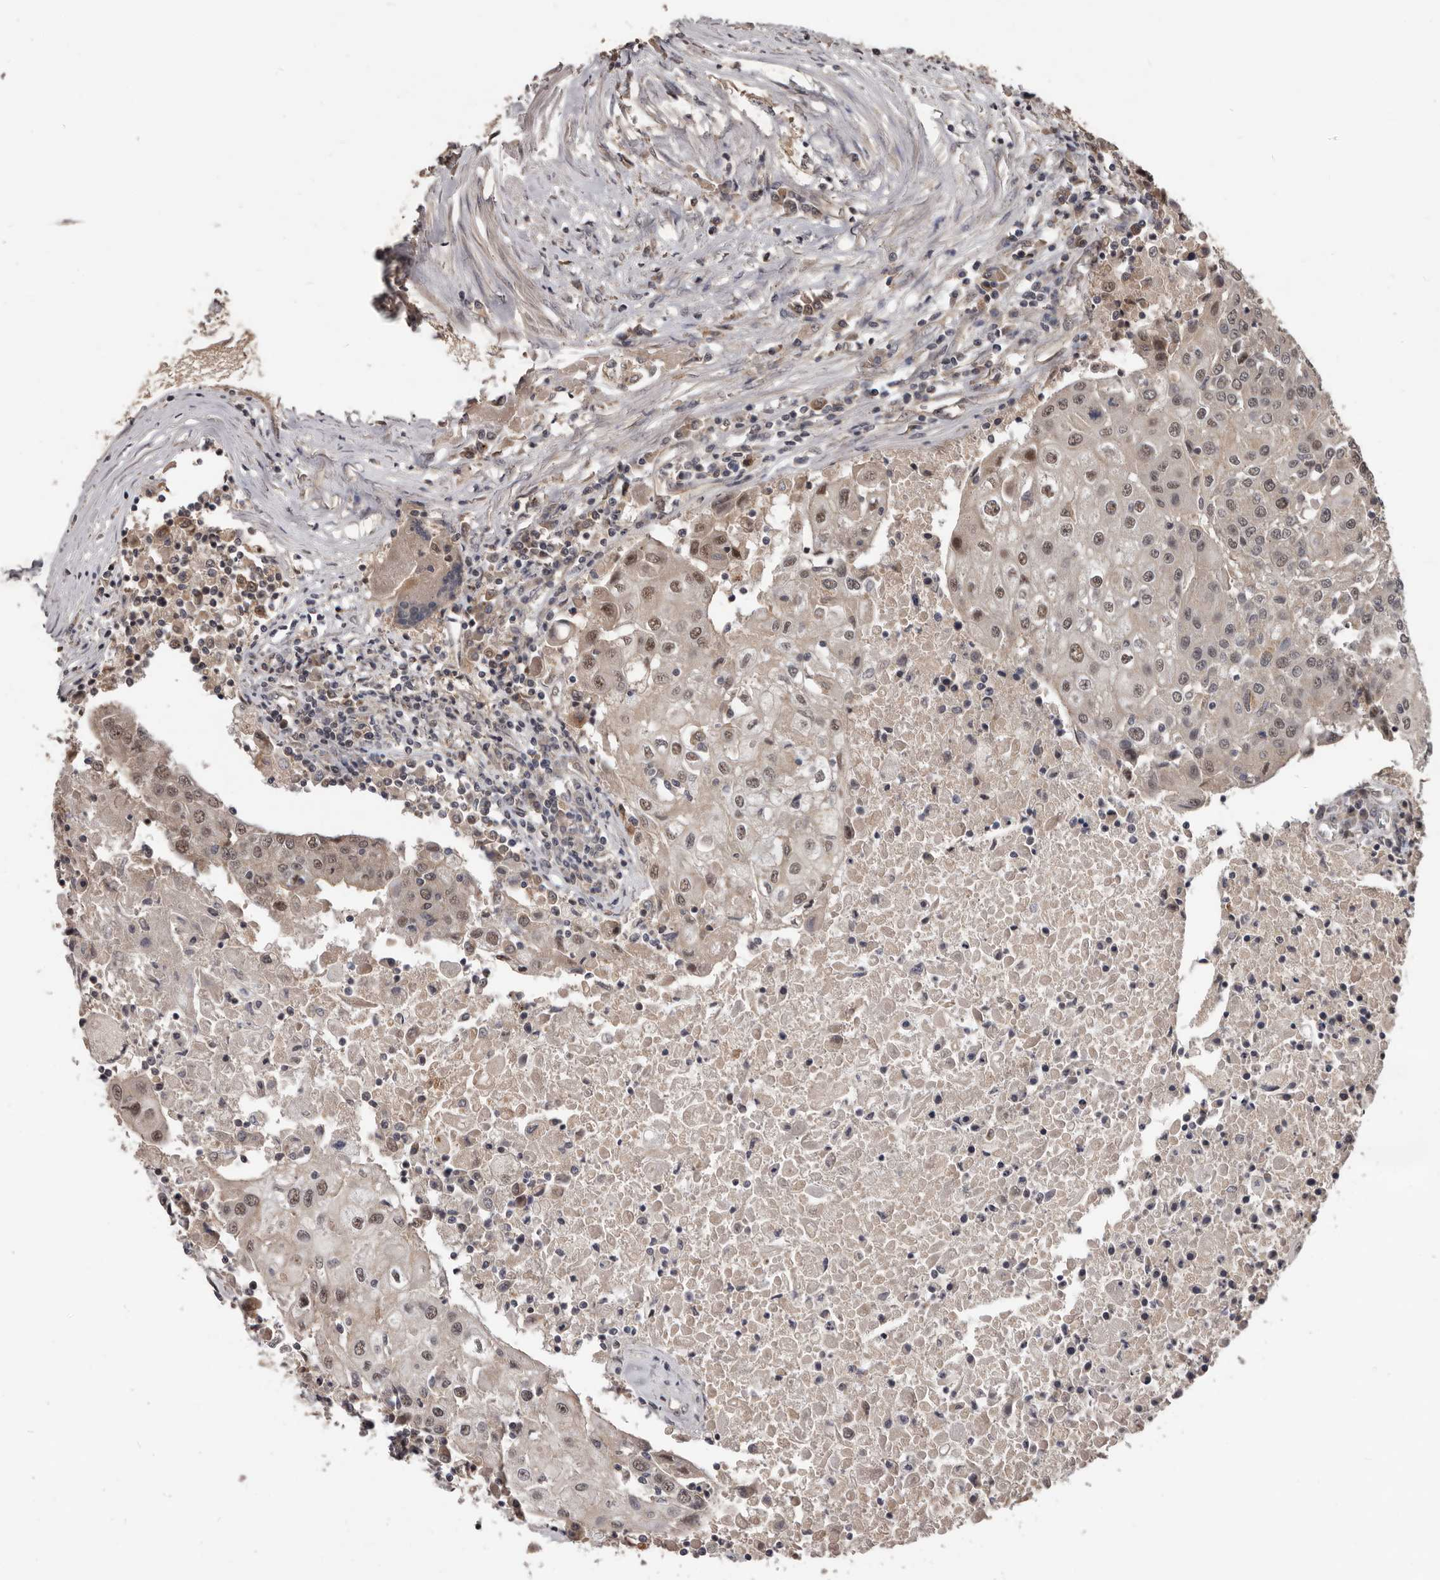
{"staining": {"intensity": "weak", "quantity": "25%-75%", "location": "nuclear"}, "tissue": "urothelial cancer", "cell_type": "Tumor cells", "image_type": "cancer", "snomed": [{"axis": "morphology", "description": "Urothelial carcinoma, High grade"}, {"axis": "topography", "description": "Urinary bladder"}], "caption": "Brown immunohistochemical staining in human urothelial carcinoma (high-grade) shows weak nuclear positivity in about 25%-75% of tumor cells.", "gene": "AHR", "patient": {"sex": "female", "age": 85}}